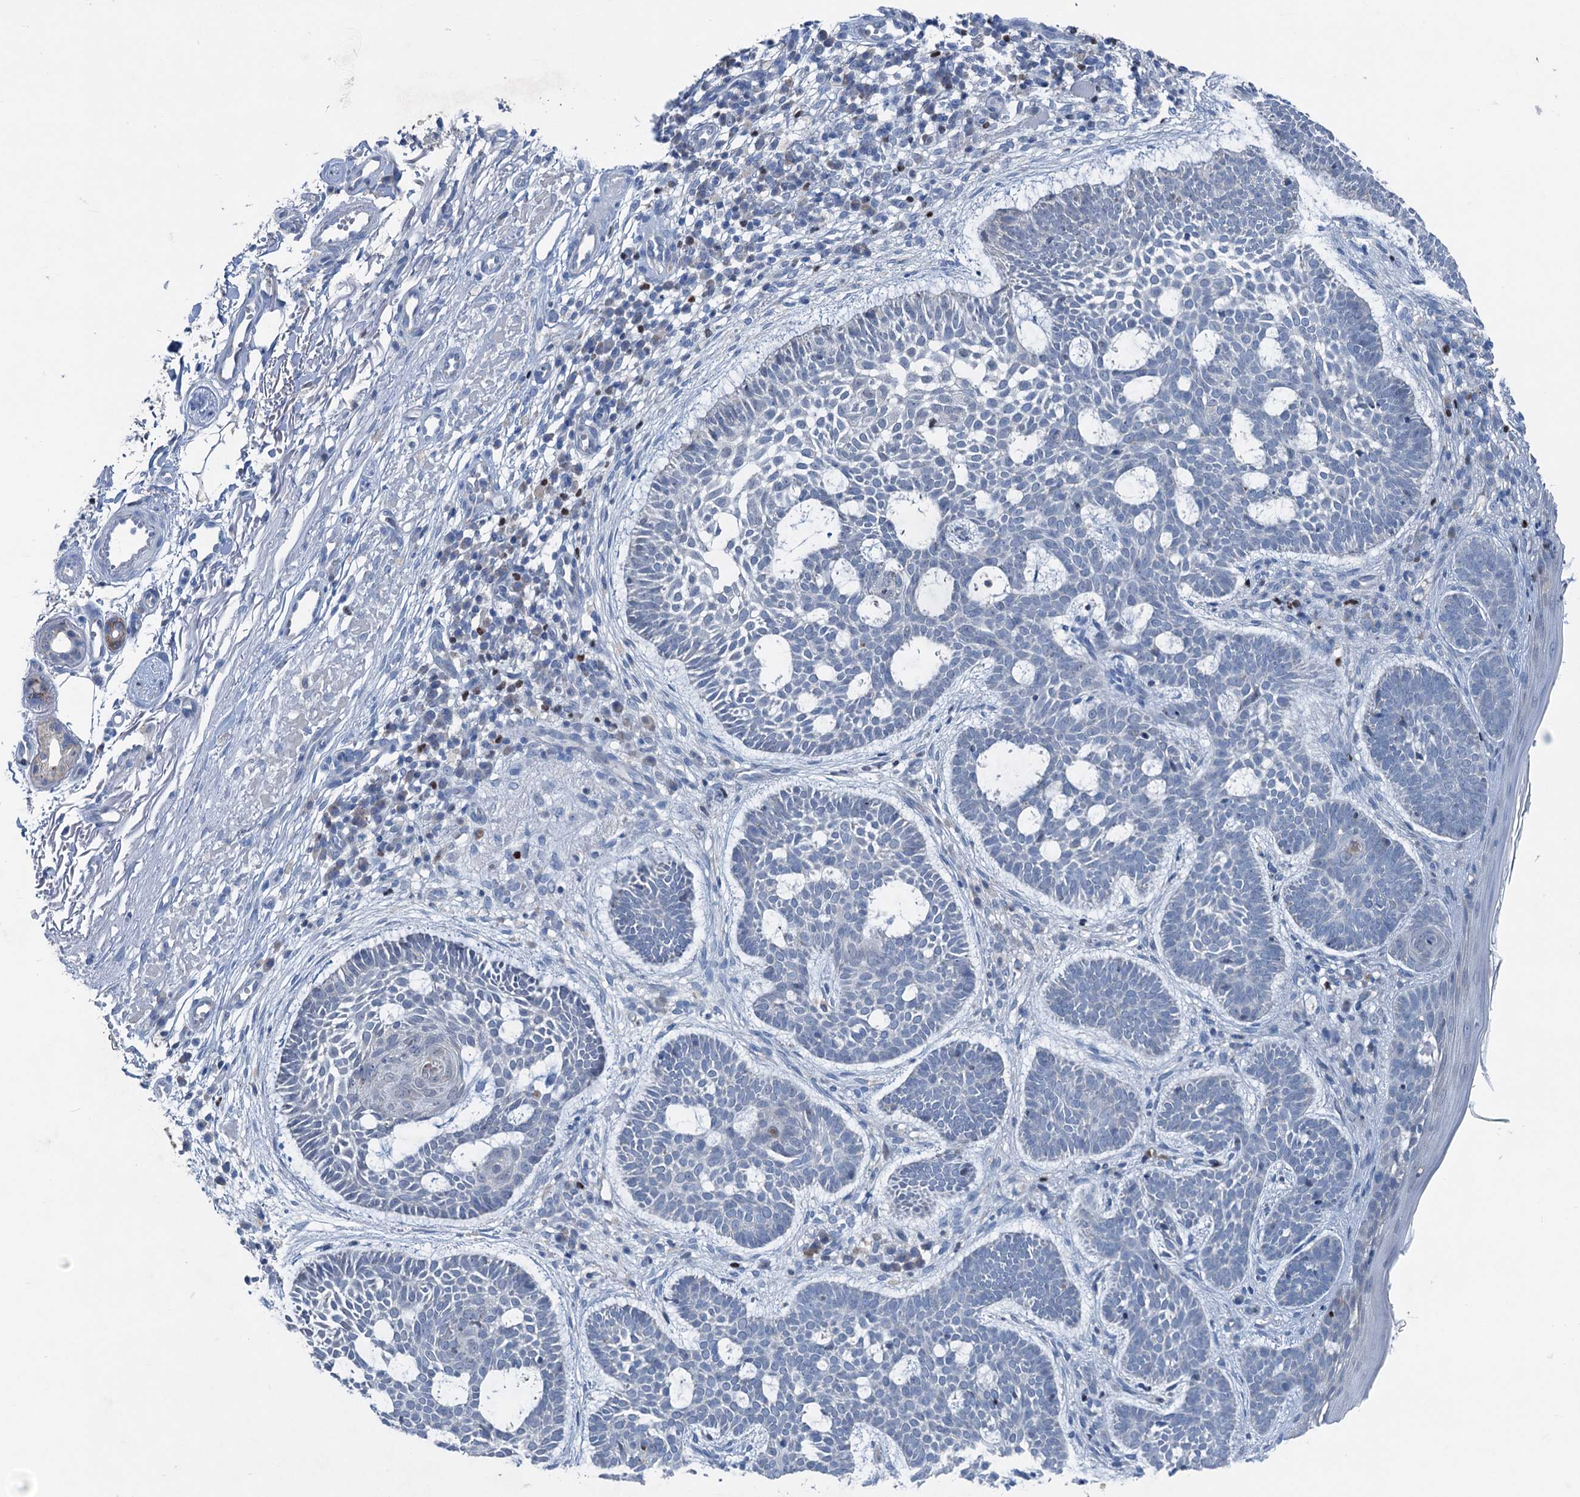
{"staining": {"intensity": "negative", "quantity": "none", "location": "none"}, "tissue": "skin cancer", "cell_type": "Tumor cells", "image_type": "cancer", "snomed": [{"axis": "morphology", "description": "Basal cell carcinoma"}, {"axis": "topography", "description": "Skin"}], "caption": "Skin basal cell carcinoma stained for a protein using IHC shows no staining tumor cells.", "gene": "ELP4", "patient": {"sex": "male", "age": 85}}